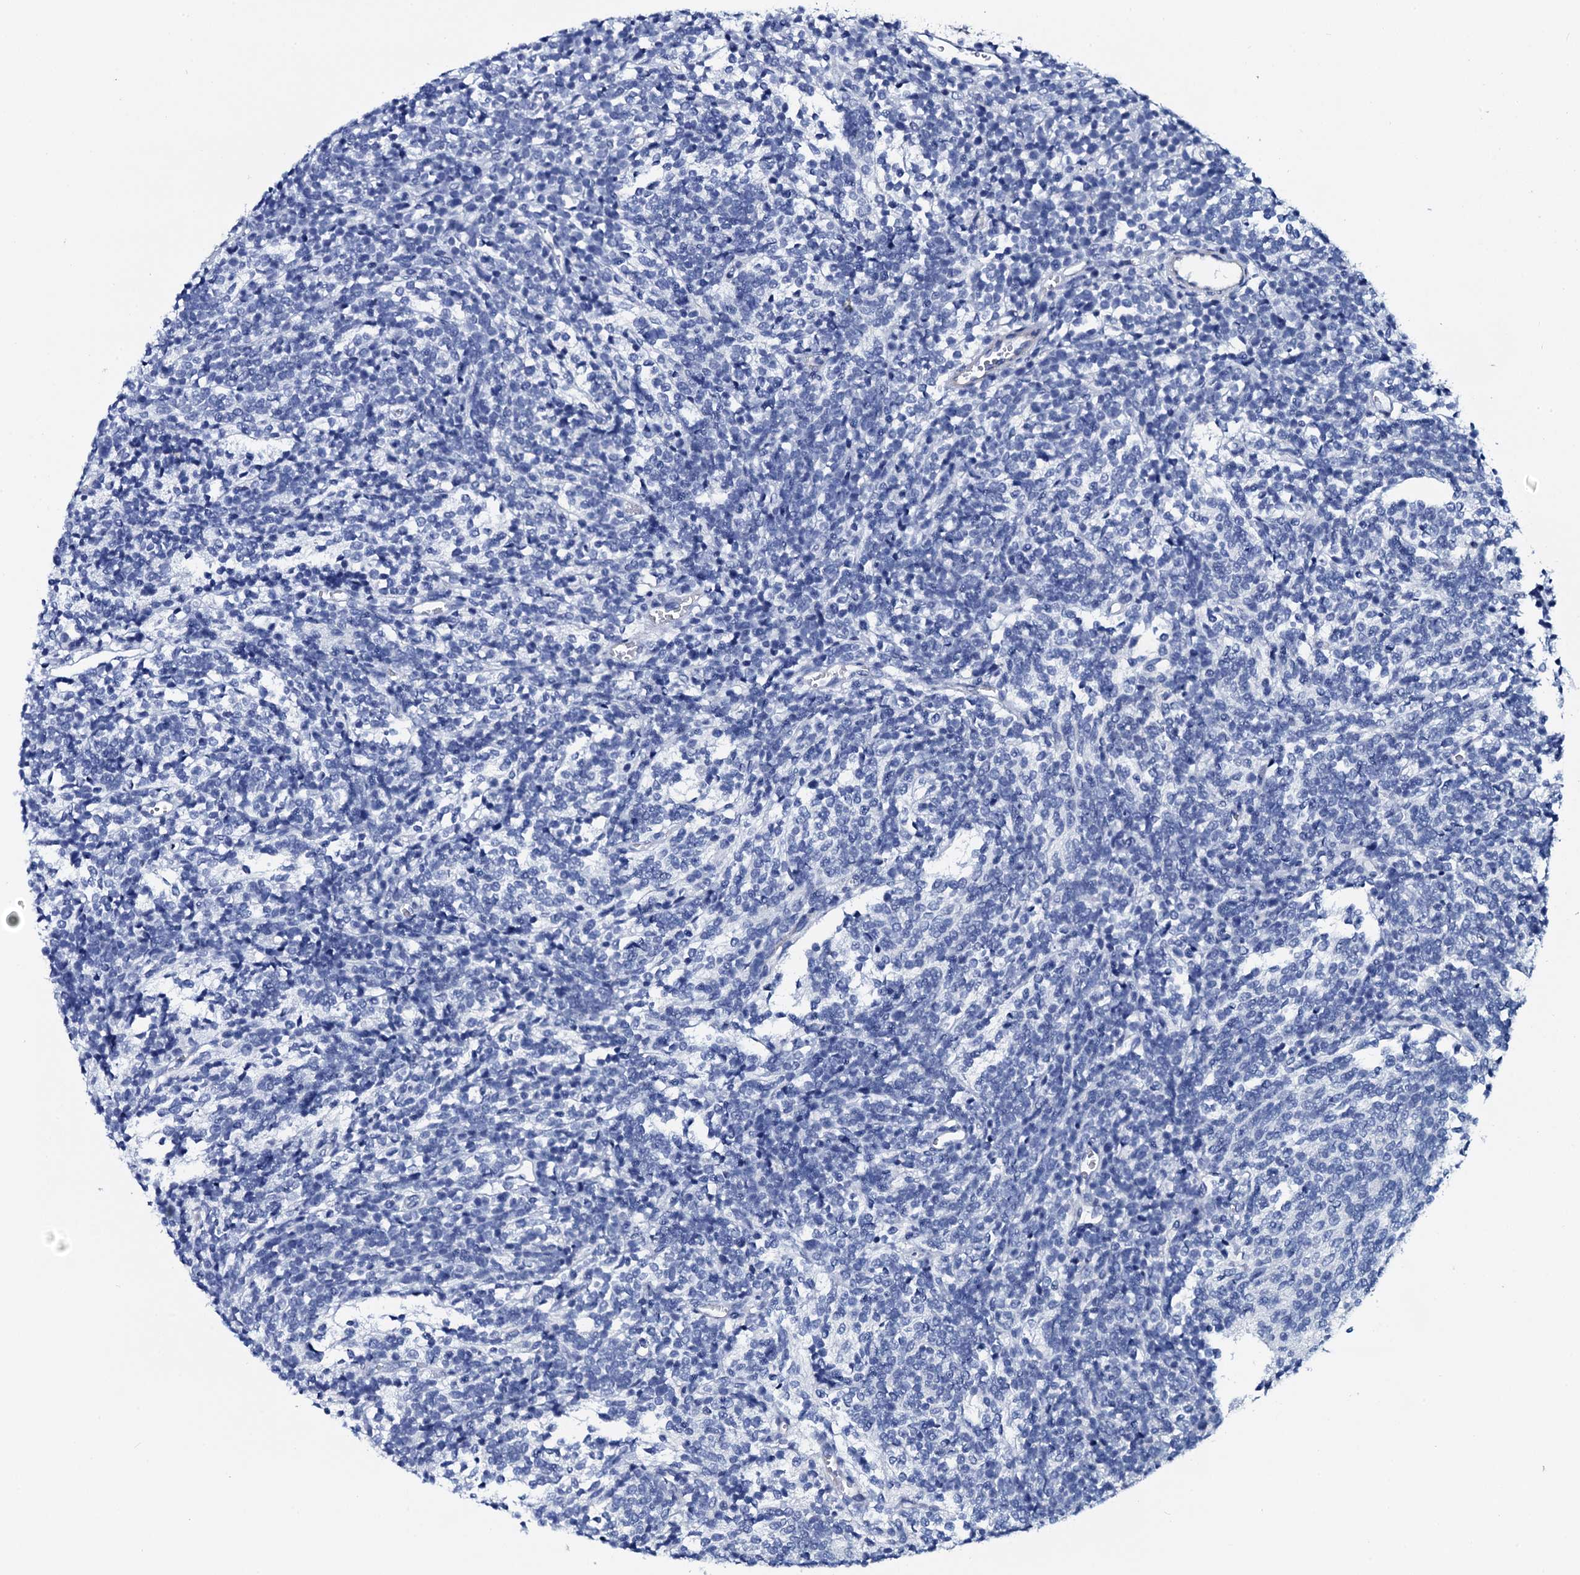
{"staining": {"intensity": "negative", "quantity": "none", "location": "none"}, "tissue": "glioma", "cell_type": "Tumor cells", "image_type": "cancer", "snomed": [{"axis": "morphology", "description": "Glioma, malignant, Low grade"}, {"axis": "topography", "description": "Brain"}], "caption": "Histopathology image shows no significant protein staining in tumor cells of malignant glioma (low-grade).", "gene": "GYS2", "patient": {"sex": "female", "age": 1}}